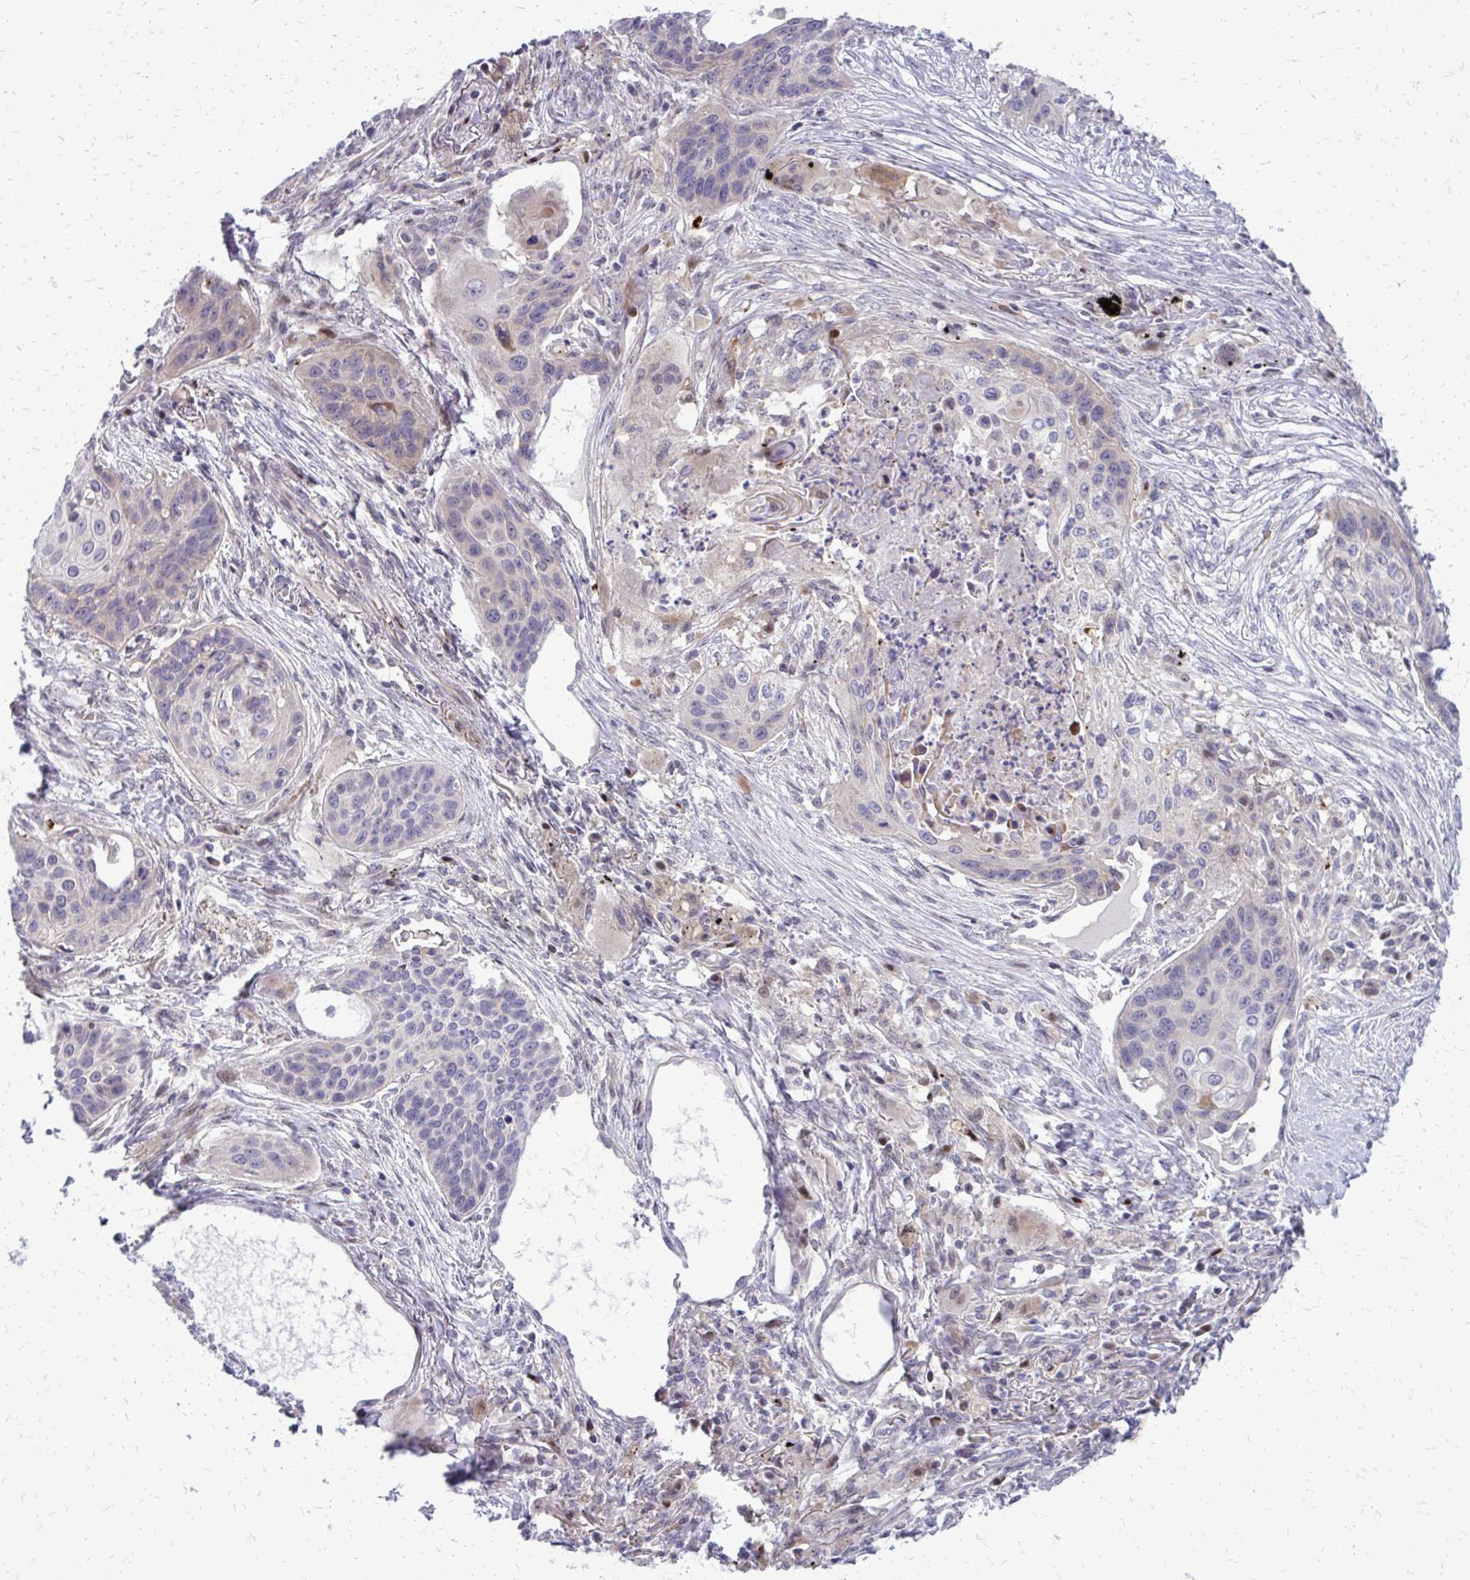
{"staining": {"intensity": "negative", "quantity": "none", "location": "none"}, "tissue": "lung cancer", "cell_type": "Tumor cells", "image_type": "cancer", "snomed": [{"axis": "morphology", "description": "Squamous cell carcinoma, NOS"}, {"axis": "topography", "description": "Lung"}], "caption": "This is an immunohistochemistry image of human lung cancer (squamous cell carcinoma). There is no expression in tumor cells.", "gene": "PPDPFL", "patient": {"sex": "male", "age": 71}}